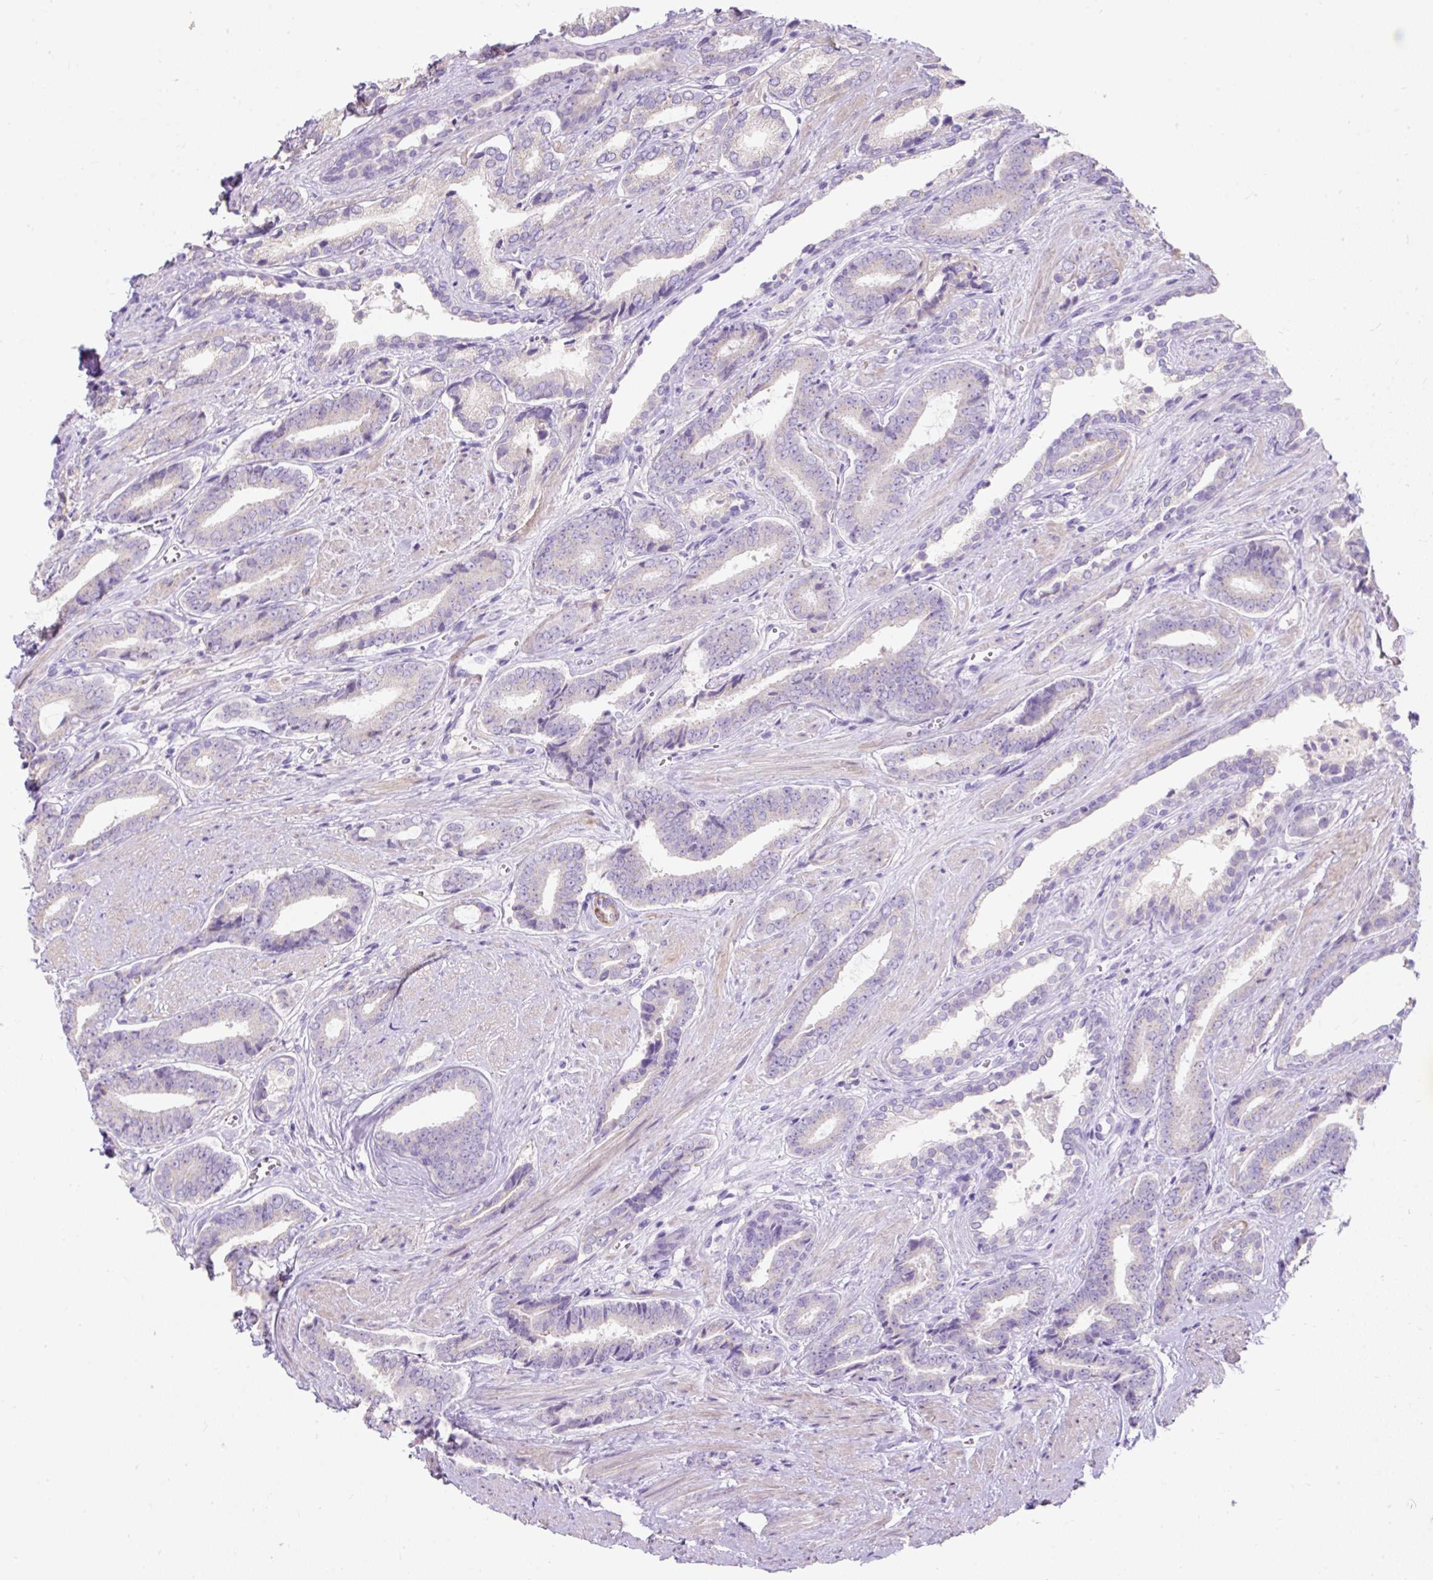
{"staining": {"intensity": "negative", "quantity": "none", "location": "none"}, "tissue": "prostate cancer", "cell_type": "Tumor cells", "image_type": "cancer", "snomed": [{"axis": "morphology", "description": "Adenocarcinoma, NOS"}, {"axis": "topography", "description": "Prostate and seminal vesicle, NOS"}], "caption": "DAB immunohistochemical staining of prostate cancer (adenocarcinoma) exhibits no significant expression in tumor cells. Brightfield microscopy of immunohistochemistry stained with DAB (3,3'-diaminobenzidine) (brown) and hematoxylin (blue), captured at high magnification.", "gene": "SUSD5", "patient": {"sex": "male", "age": 76}}